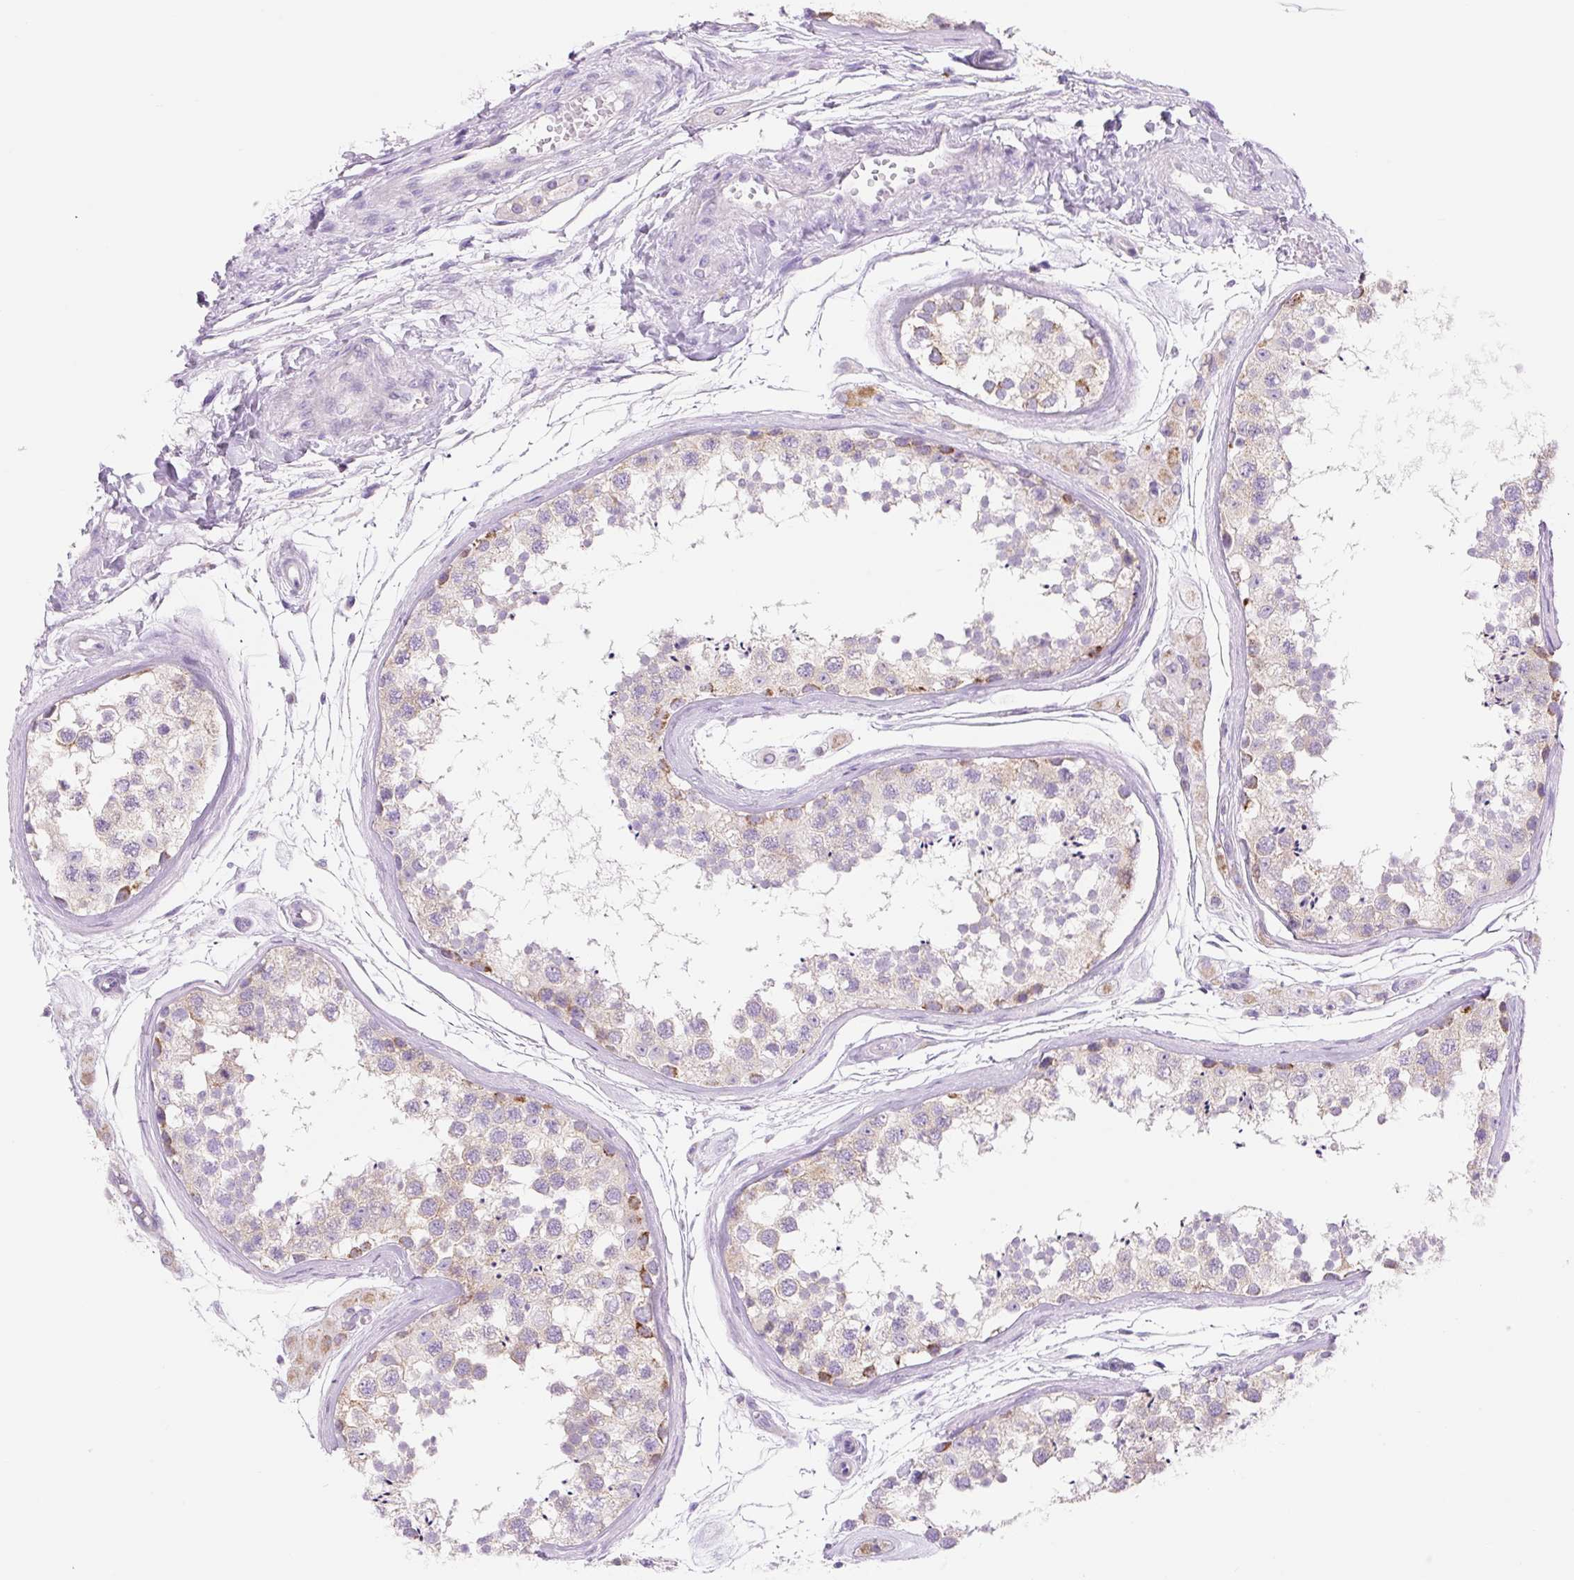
{"staining": {"intensity": "moderate", "quantity": "<25%", "location": "cytoplasmic/membranous"}, "tissue": "testis", "cell_type": "Cells in seminiferous ducts", "image_type": "normal", "snomed": [{"axis": "morphology", "description": "Normal tissue, NOS"}, {"axis": "topography", "description": "Testis"}], "caption": "Immunohistochemistry (DAB) staining of unremarkable human testis demonstrates moderate cytoplasmic/membranous protein staining in about <25% of cells in seminiferous ducts.", "gene": "FOCAD", "patient": {"sex": "male", "age": 56}}